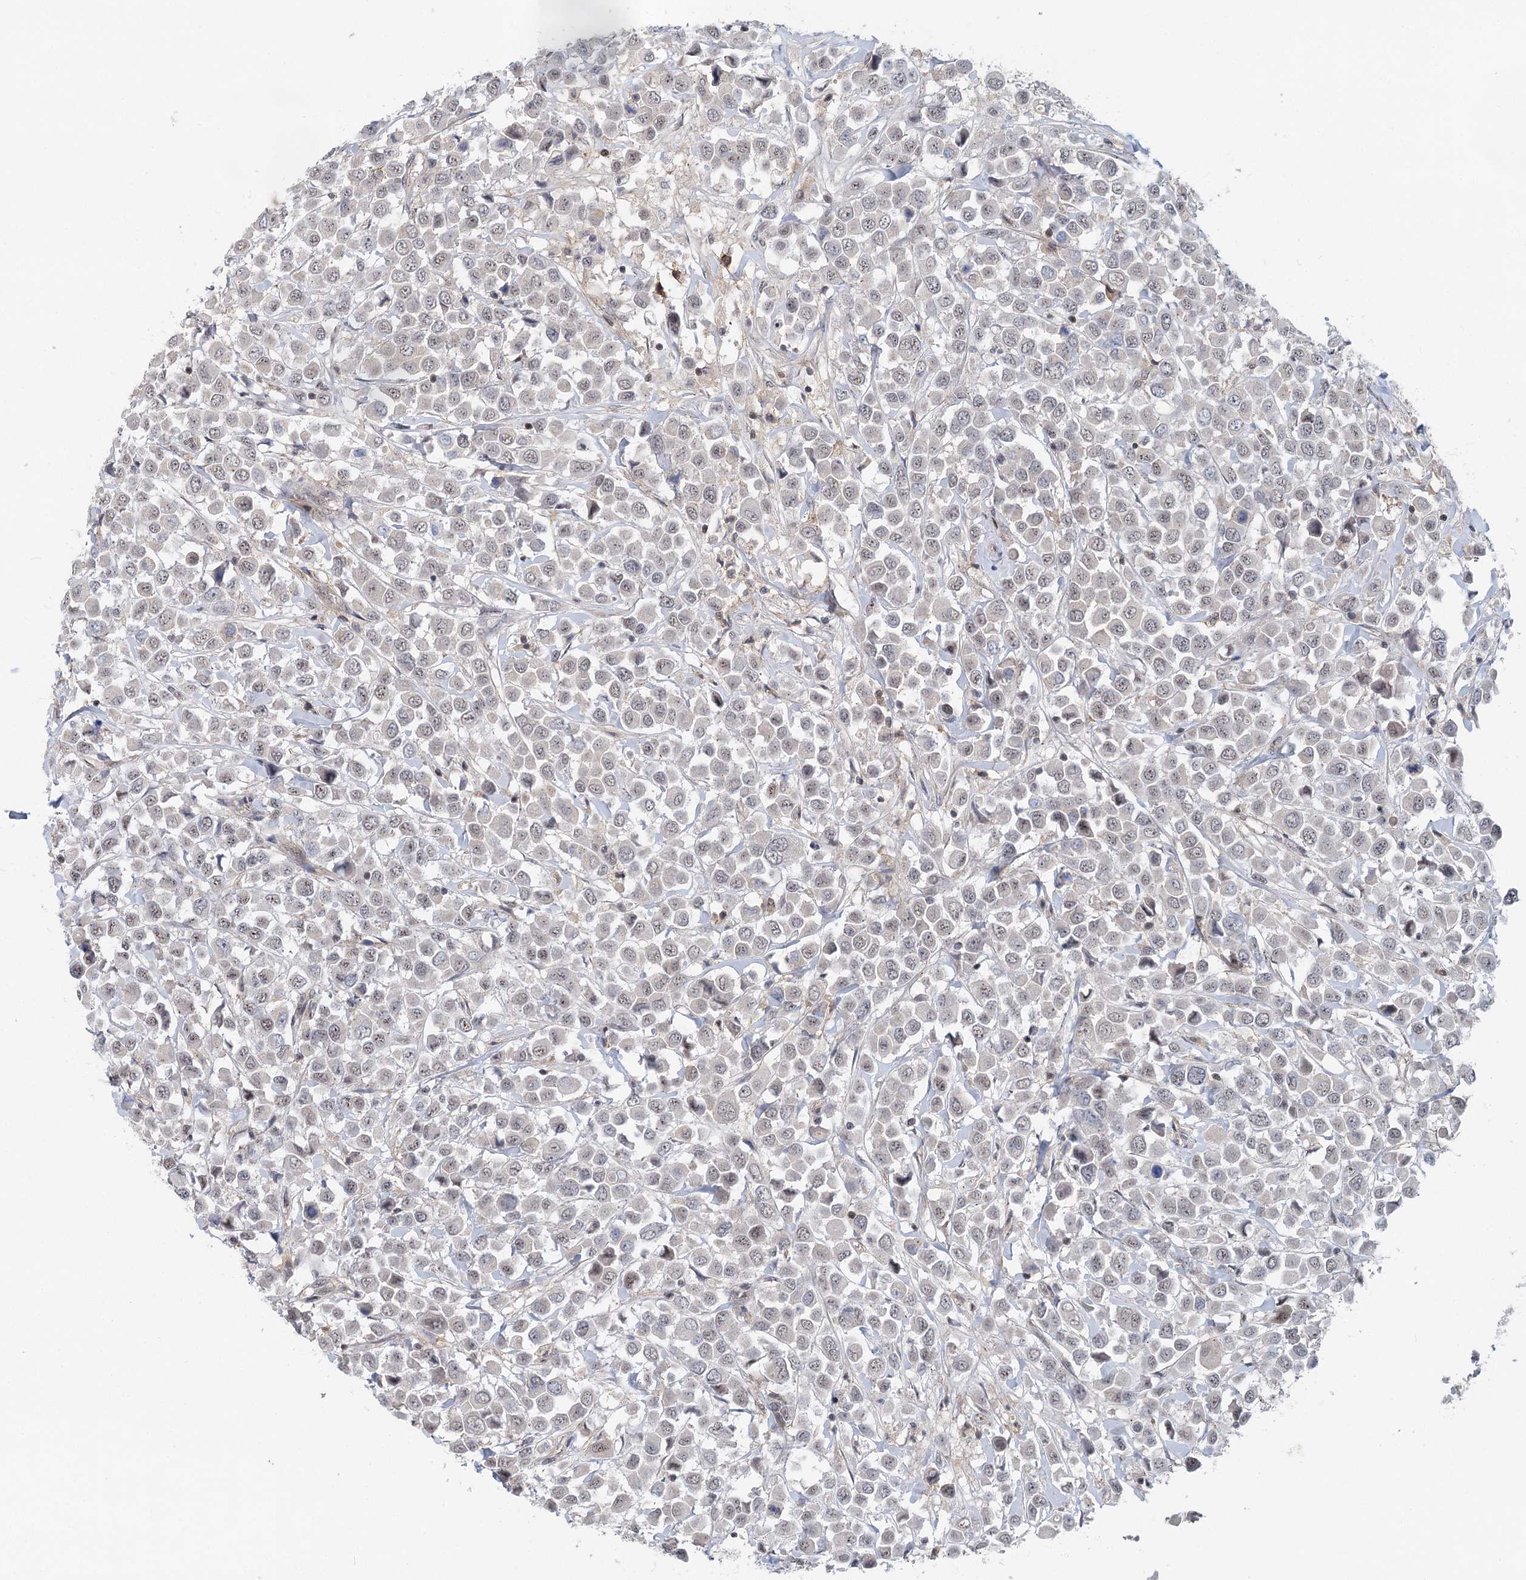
{"staining": {"intensity": "weak", "quantity": "<25%", "location": "nuclear"}, "tissue": "breast cancer", "cell_type": "Tumor cells", "image_type": "cancer", "snomed": [{"axis": "morphology", "description": "Duct carcinoma"}, {"axis": "topography", "description": "Breast"}], "caption": "High power microscopy histopathology image of an immunohistochemistry (IHC) photomicrograph of infiltrating ductal carcinoma (breast), revealing no significant positivity in tumor cells.", "gene": "CDC42SE2", "patient": {"sex": "female", "age": 61}}